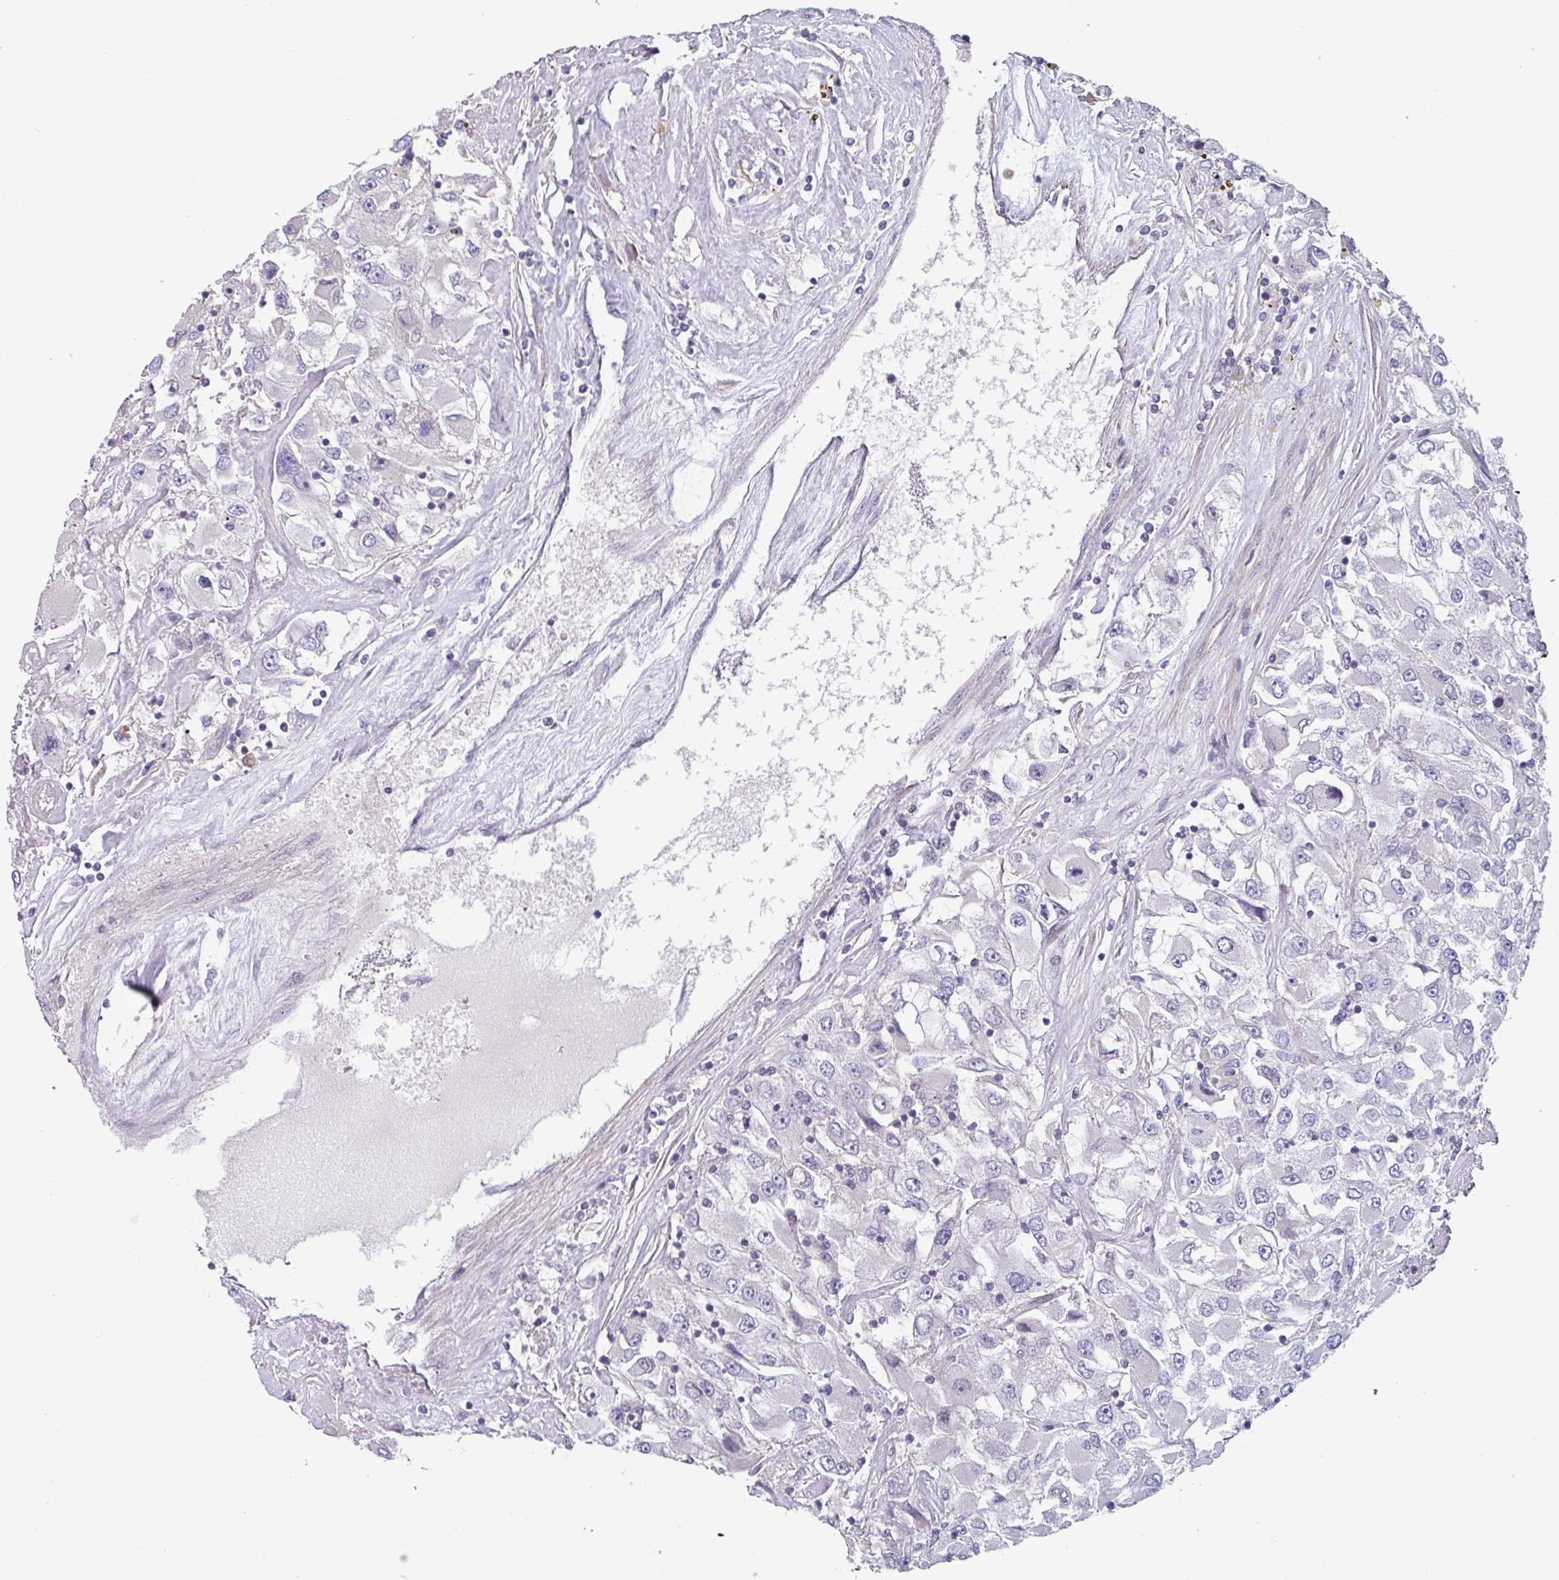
{"staining": {"intensity": "negative", "quantity": "none", "location": "none"}, "tissue": "renal cancer", "cell_type": "Tumor cells", "image_type": "cancer", "snomed": [{"axis": "morphology", "description": "Adenocarcinoma, NOS"}, {"axis": "topography", "description": "Kidney"}], "caption": "Renal adenocarcinoma was stained to show a protein in brown. There is no significant positivity in tumor cells.", "gene": "TMEM132A", "patient": {"sex": "female", "age": 52}}